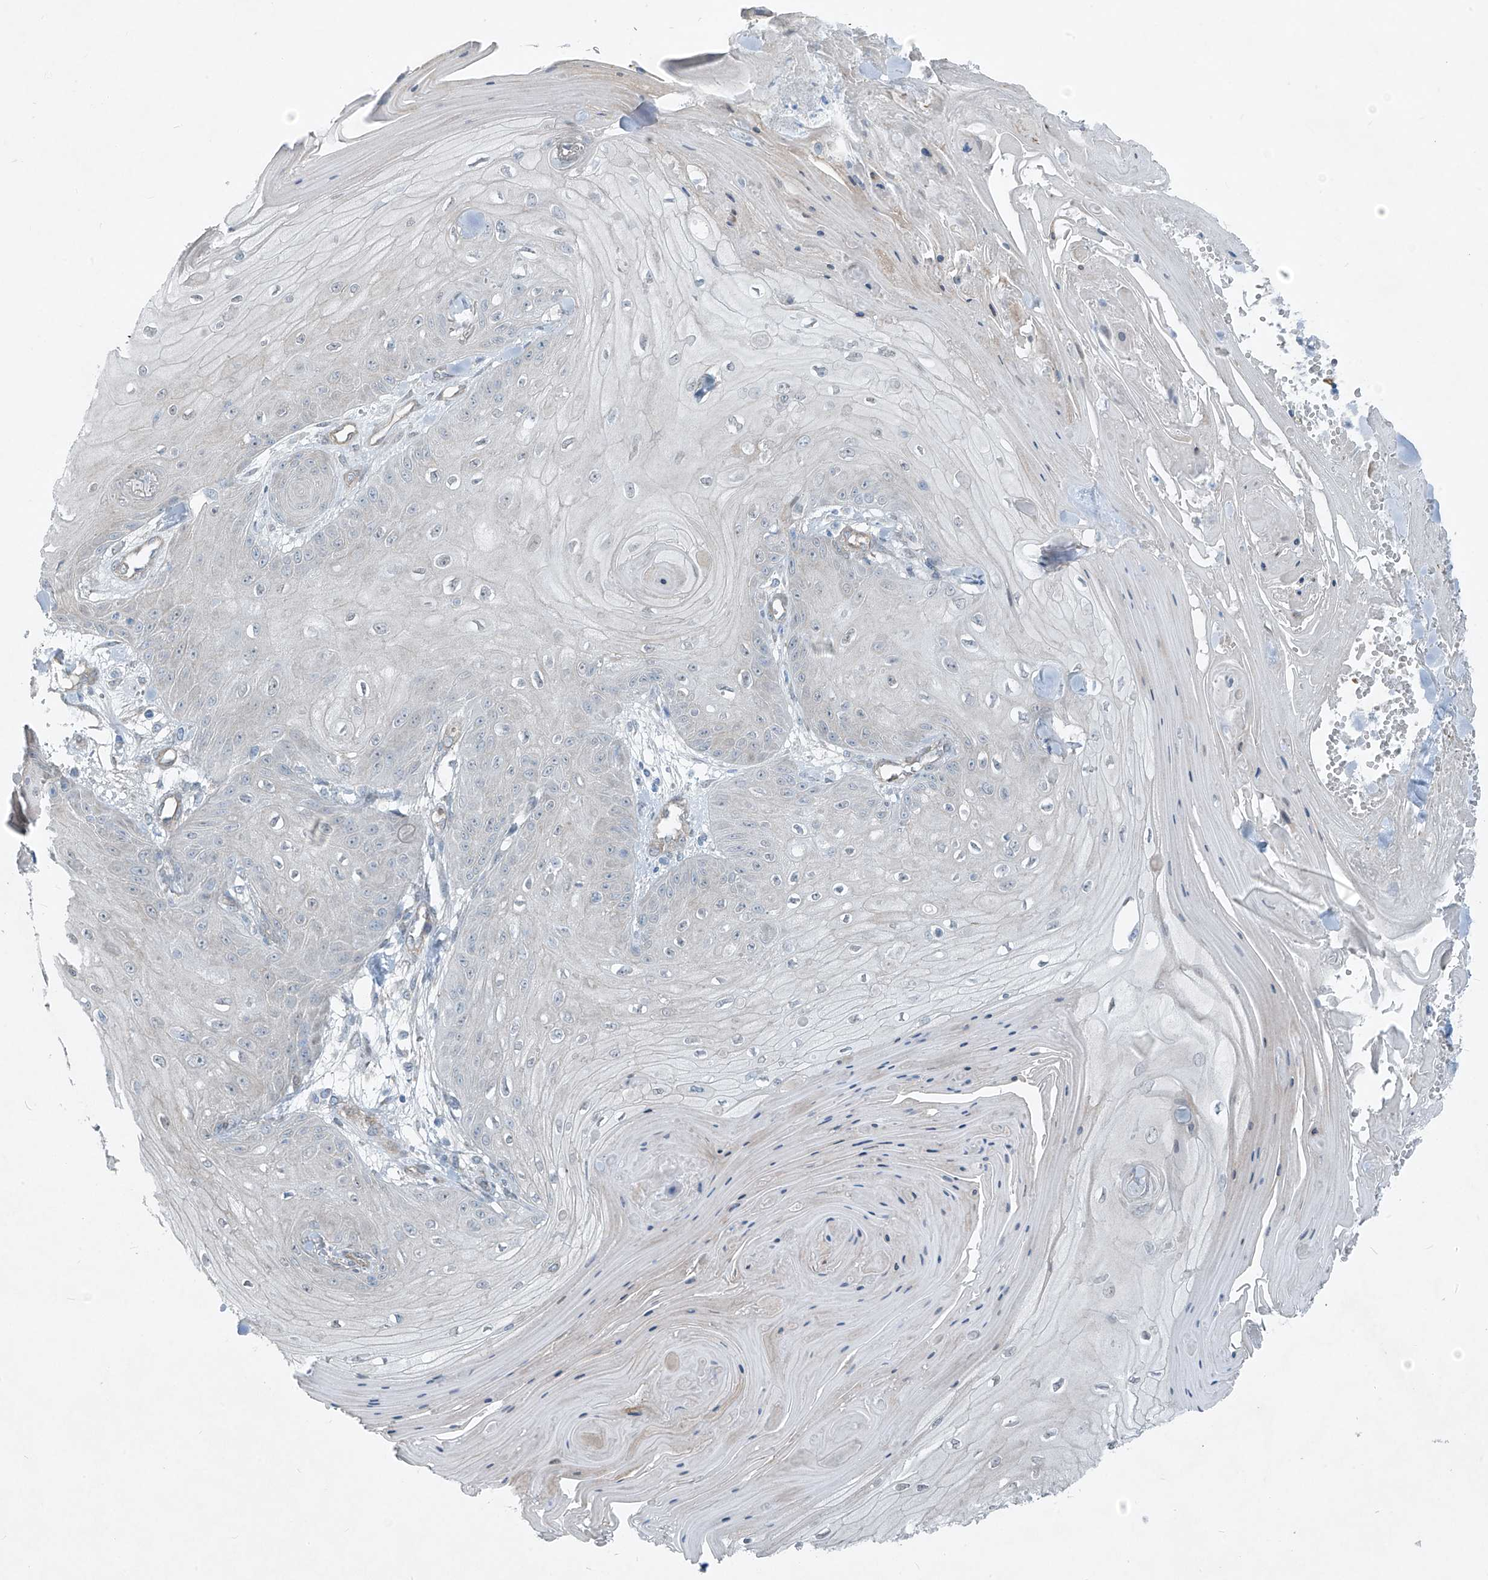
{"staining": {"intensity": "negative", "quantity": "none", "location": "none"}, "tissue": "skin cancer", "cell_type": "Tumor cells", "image_type": "cancer", "snomed": [{"axis": "morphology", "description": "Squamous cell carcinoma, NOS"}, {"axis": "topography", "description": "Skin"}], "caption": "A photomicrograph of skin cancer (squamous cell carcinoma) stained for a protein reveals no brown staining in tumor cells. Nuclei are stained in blue.", "gene": "TNS2", "patient": {"sex": "male", "age": 74}}